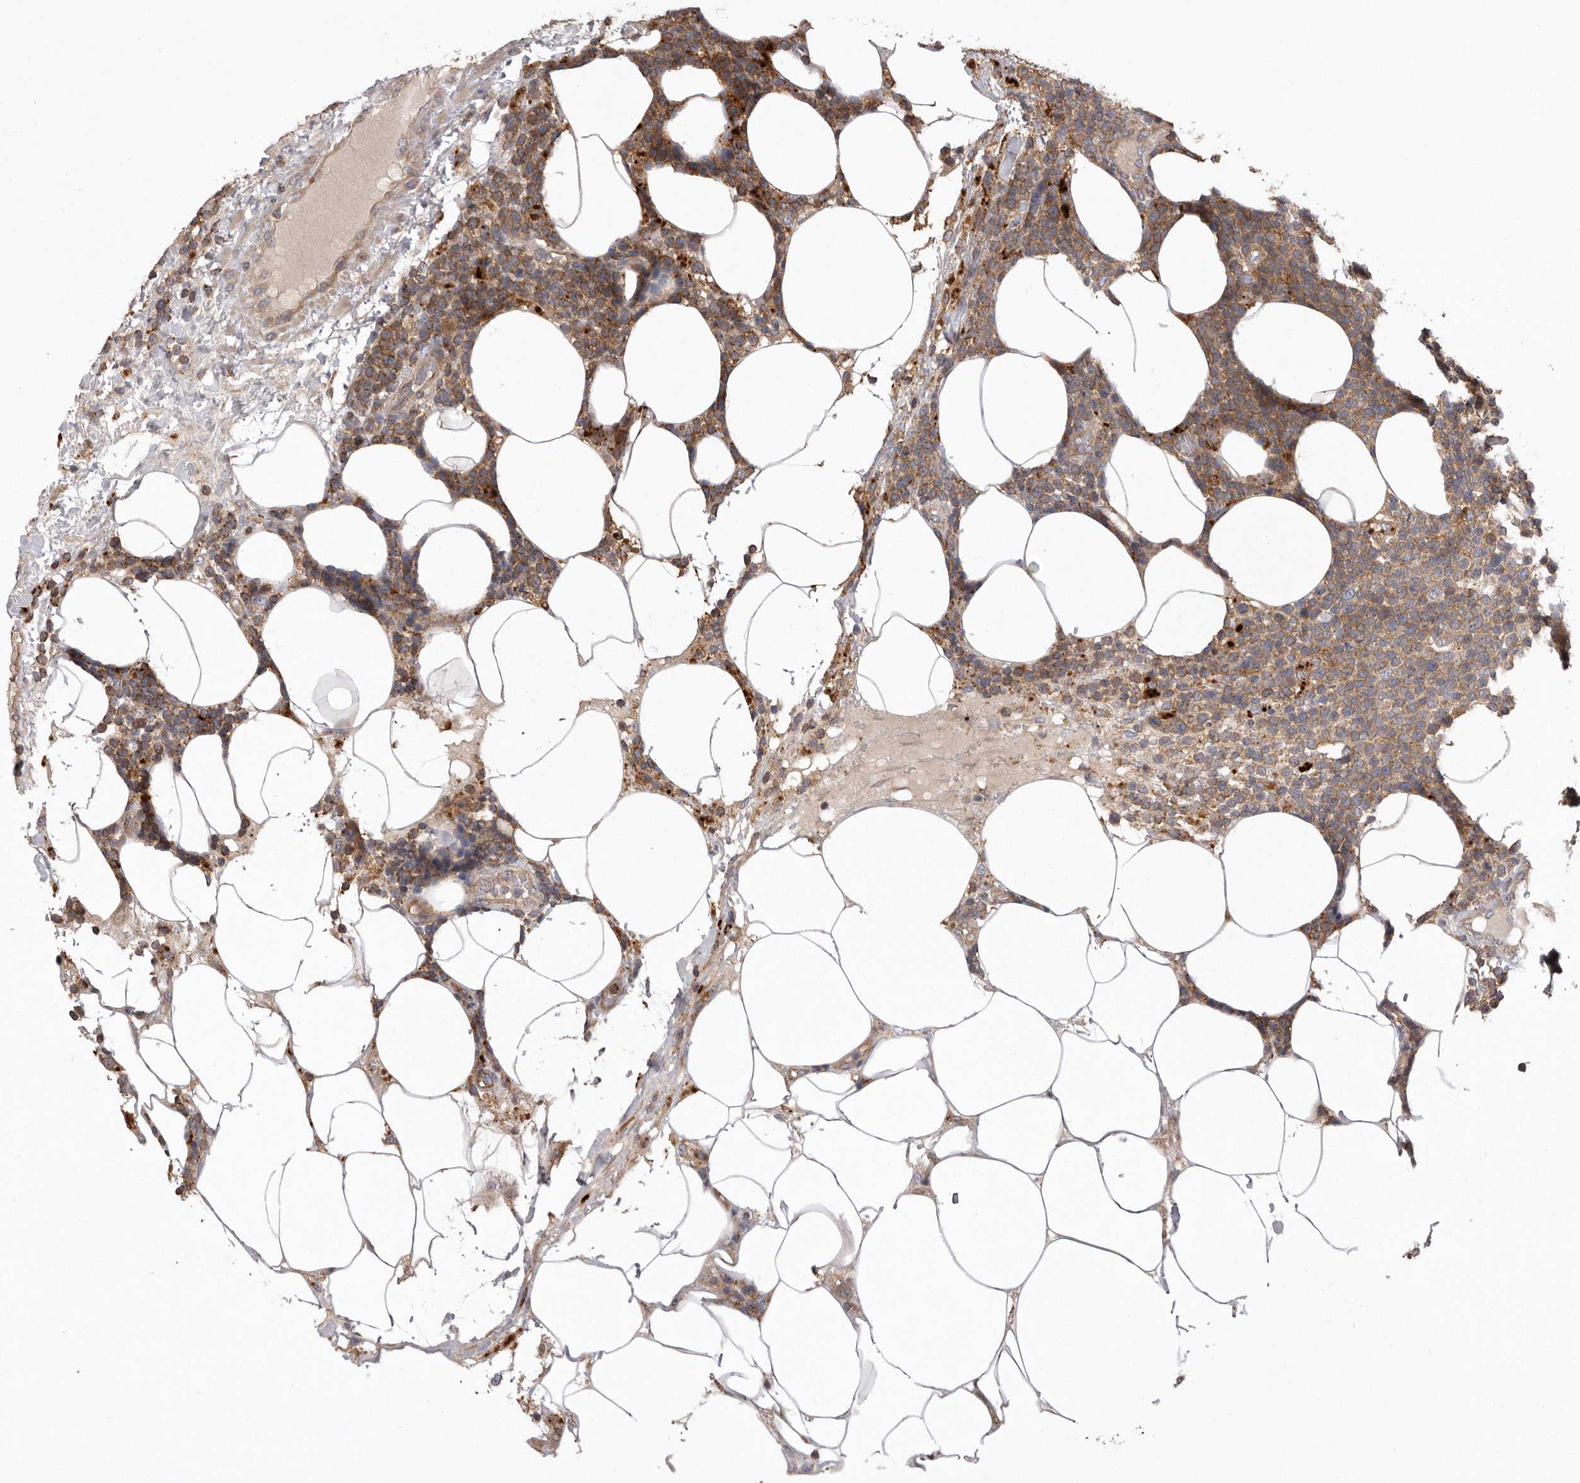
{"staining": {"intensity": "moderate", "quantity": ">75%", "location": "cytoplasmic/membranous"}, "tissue": "lymphoma", "cell_type": "Tumor cells", "image_type": "cancer", "snomed": [{"axis": "morphology", "description": "Malignant lymphoma, non-Hodgkin's type, High grade"}, {"axis": "topography", "description": "Lymph node"}], "caption": "Immunohistochemistry (IHC) staining of malignant lymphoma, non-Hodgkin's type (high-grade), which displays medium levels of moderate cytoplasmic/membranous staining in about >75% of tumor cells indicating moderate cytoplasmic/membranous protein positivity. The staining was performed using DAB (3,3'-diaminobenzidine) (brown) for protein detection and nuclei were counterstained in hematoxylin (blue).", "gene": "WDR47", "patient": {"sex": "male", "age": 61}}